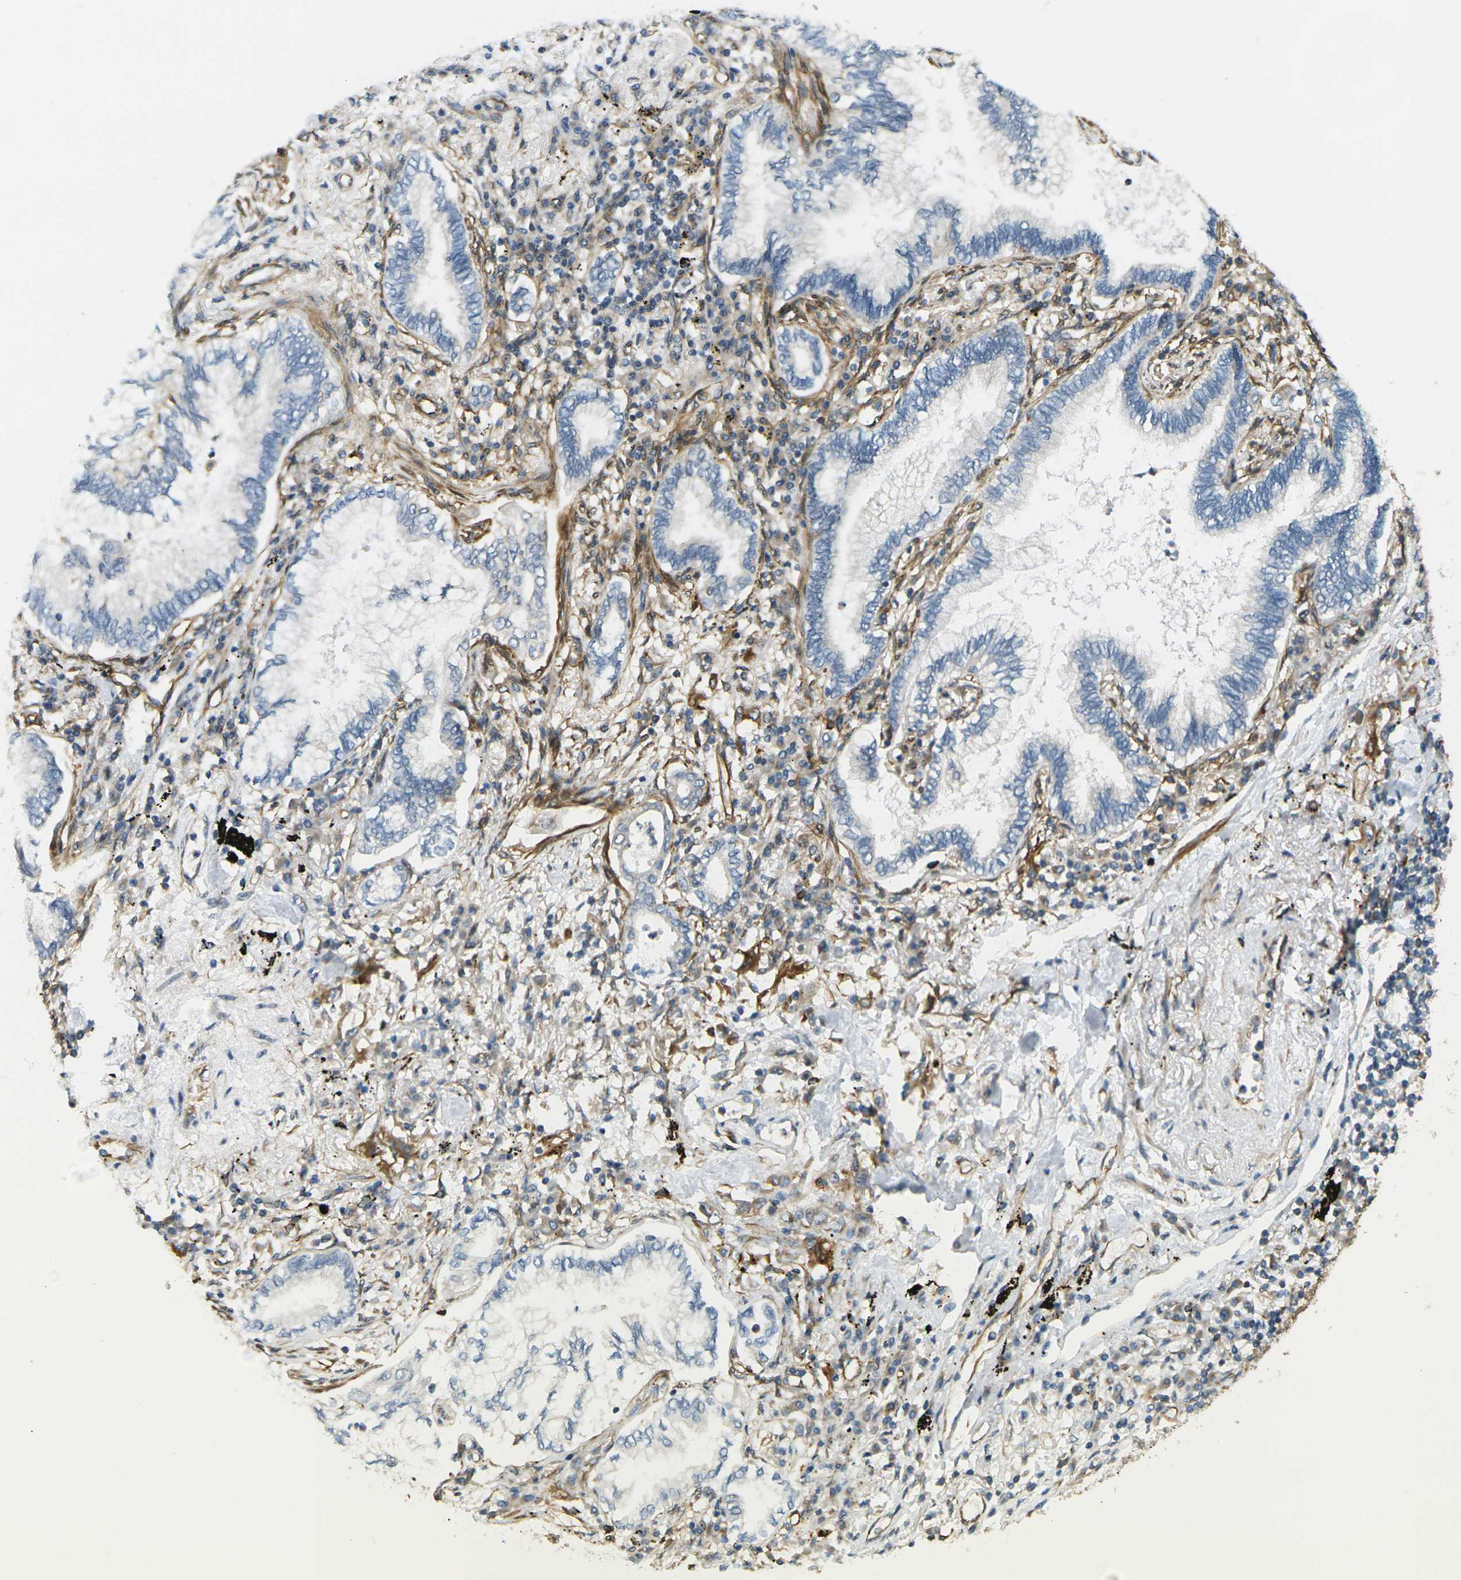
{"staining": {"intensity": "negative", "quantity": "none", "location": "none"}, "tissue": "lung cancer", "cell_type": "Tumor cells", "image_type": "cancer", "snomed": [{"axis": "morphology", "description": "Normal tissue, NOS"}, {"axis": "morphology", "description": "Adenocarcinoma, NOS"}, {"axis": "topography", "description": "Bronchus"}, {"axis": "topography", "description": "Lung"}], "caption": "Immunohistochemical staining of human lung adenocarcinoma displays no significant staining in tumor cells.", "gene": "CYTH3", "patient": {"sex": "female", "age": 70}}